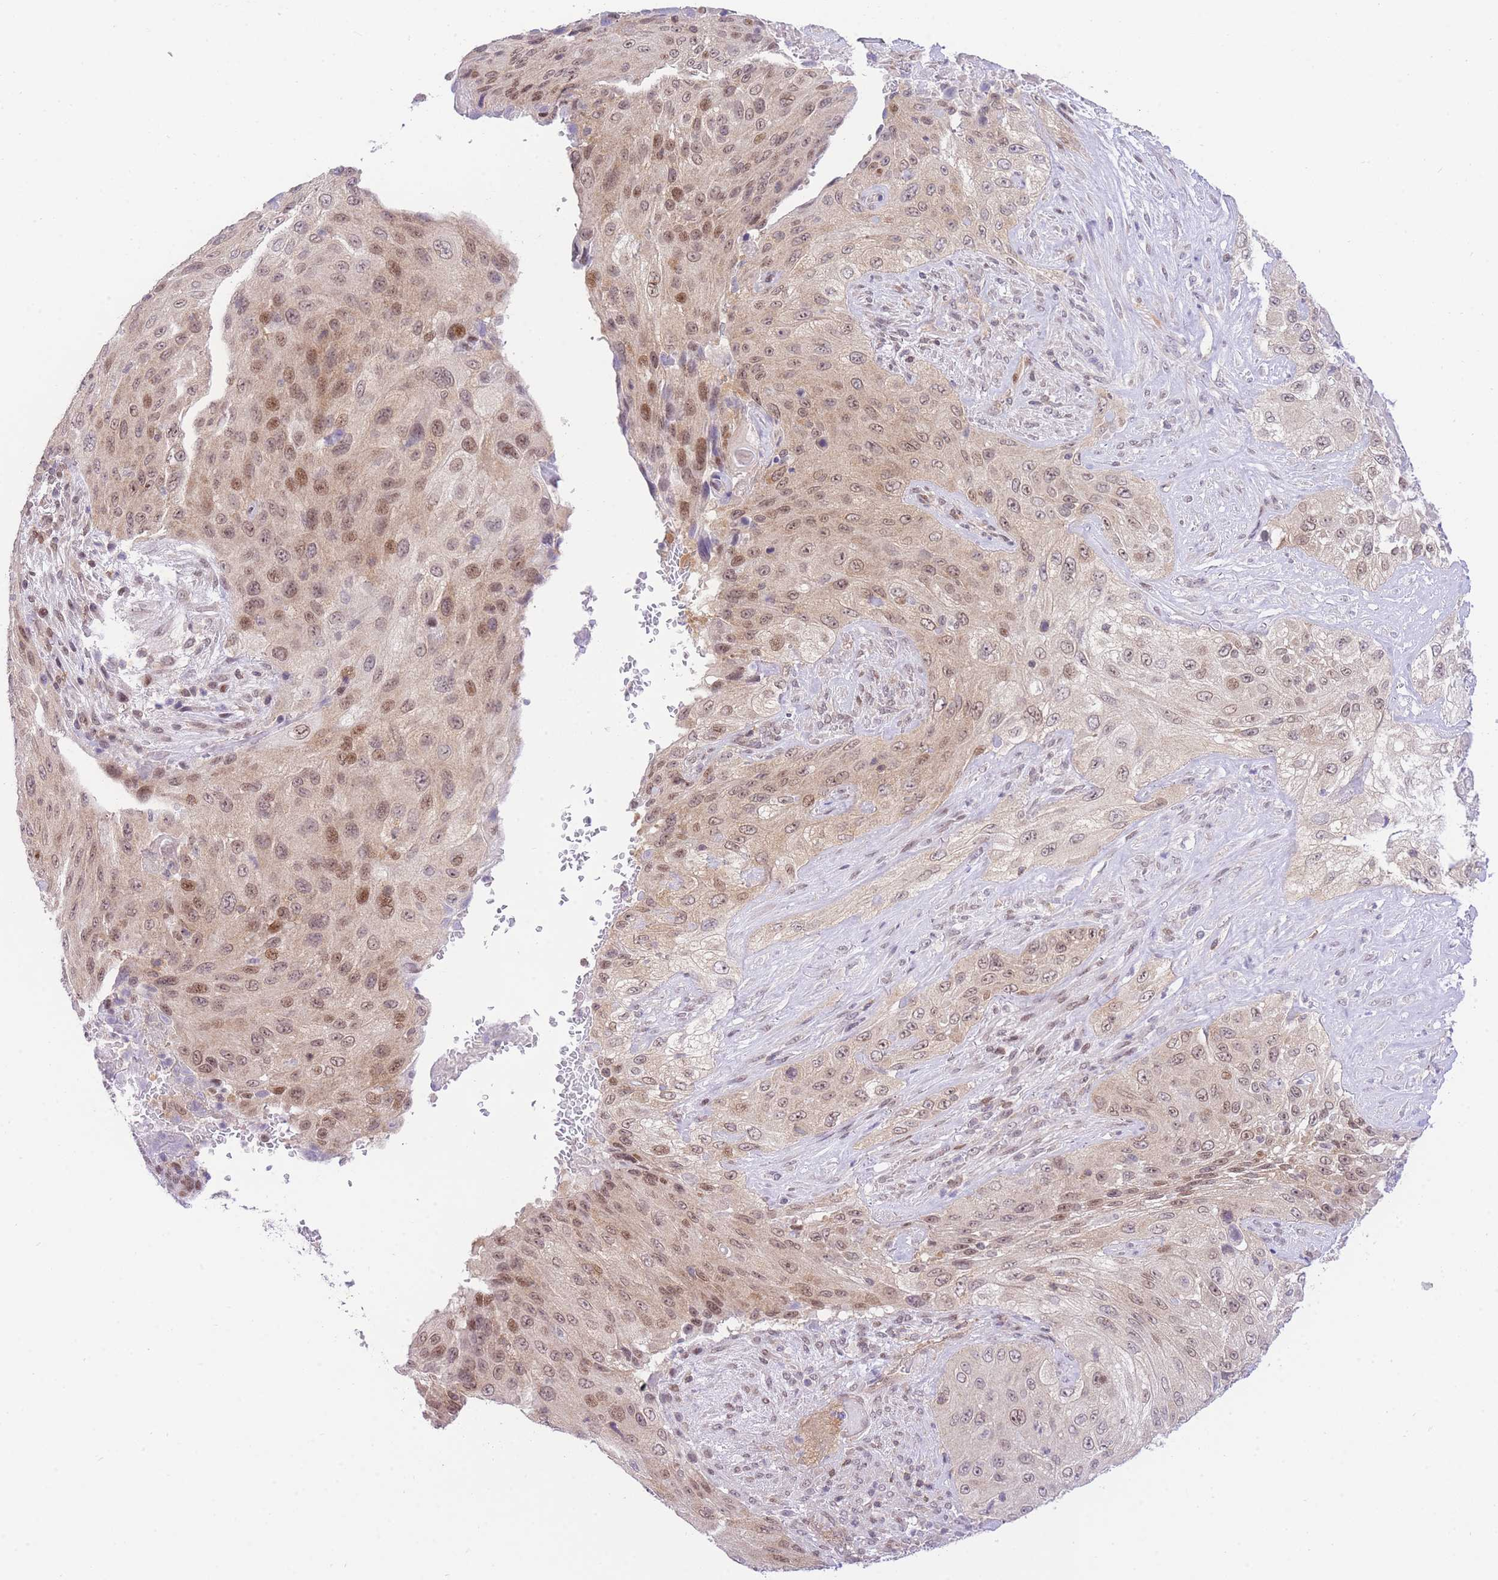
{"staining": {"intensity": "moderate", "quantity": "25%-75%", "location": "nuclear"}, "tissue": "cervical cancer", "cell_type": "Tumor cells", "image_type": "cancer", "snomed": [{"axis": "morphology", "description": "Squamous cell carcinoma, NOS"}, {"axis": "topography", "description": "Cervix"}], "caption": "Human cervical squamous cell carcinoma stained with a protein marker reveals moderate staining in tumor cells.", "gene": "STK39", "patient": {"sex": "female", "age": 42}}